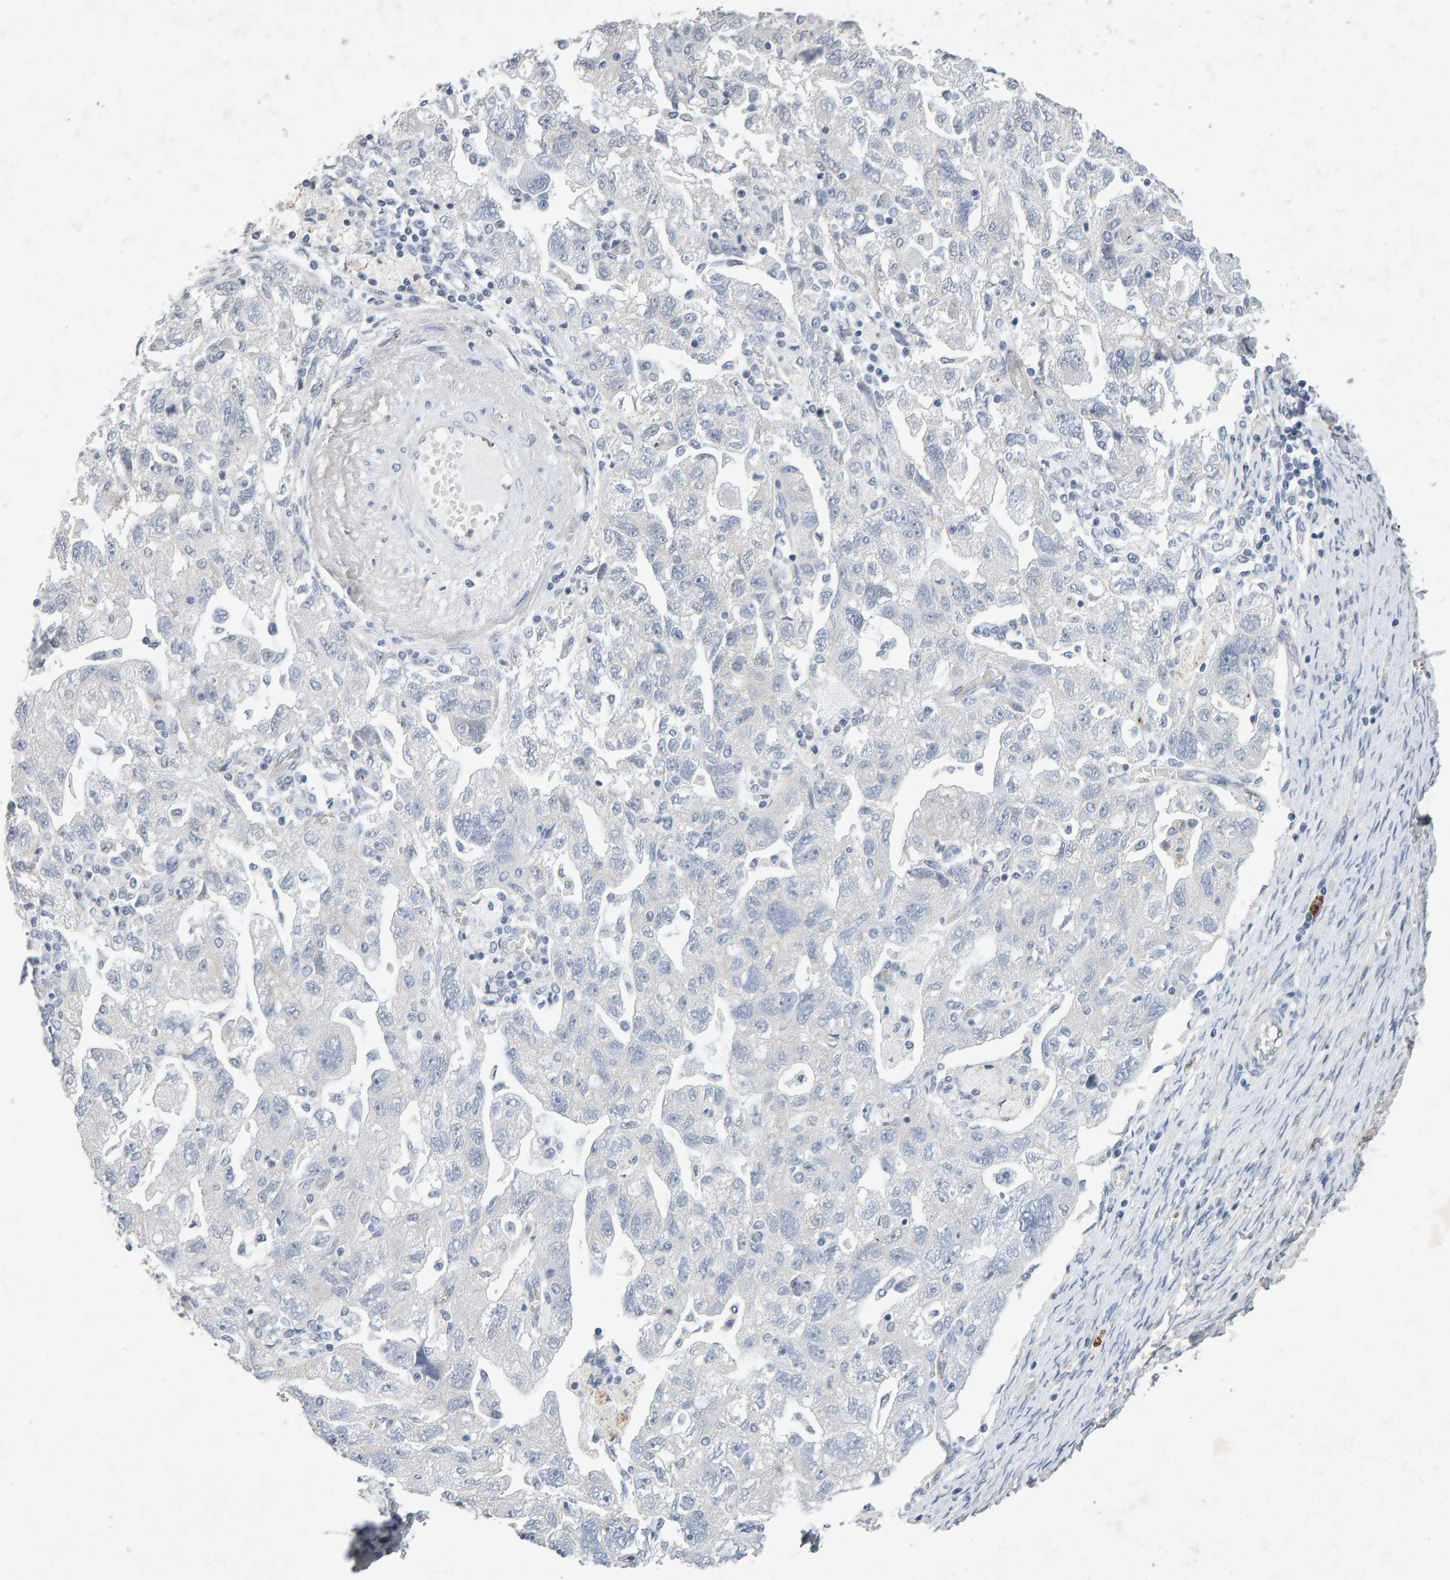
{"staining": {"intensity": "negative", "quantity": "none", "location": "none"}, "tissue": "ovarian cancer", "cell_type": "Tumor cells", "image_type": "cancer", "snomed": [{"axis": "morphology", "description": "Carcinoma, NOS"}, {"axis": "morphology", "description": "Cystadenocarcinoma, serous, NOS"}, {"axis": "topography", "description": "Ovary"}], "caption": "The micrograph exhibits no staining of tumor cells in ovarian cancer (serous cystadenocarcinoma). (DAB (3,3'-diaminobenzidine) immunohistochemistry with hematoxylin counter stain).", "gene": "PTPRM", "patient": {"sex": "female", "age": 69}}